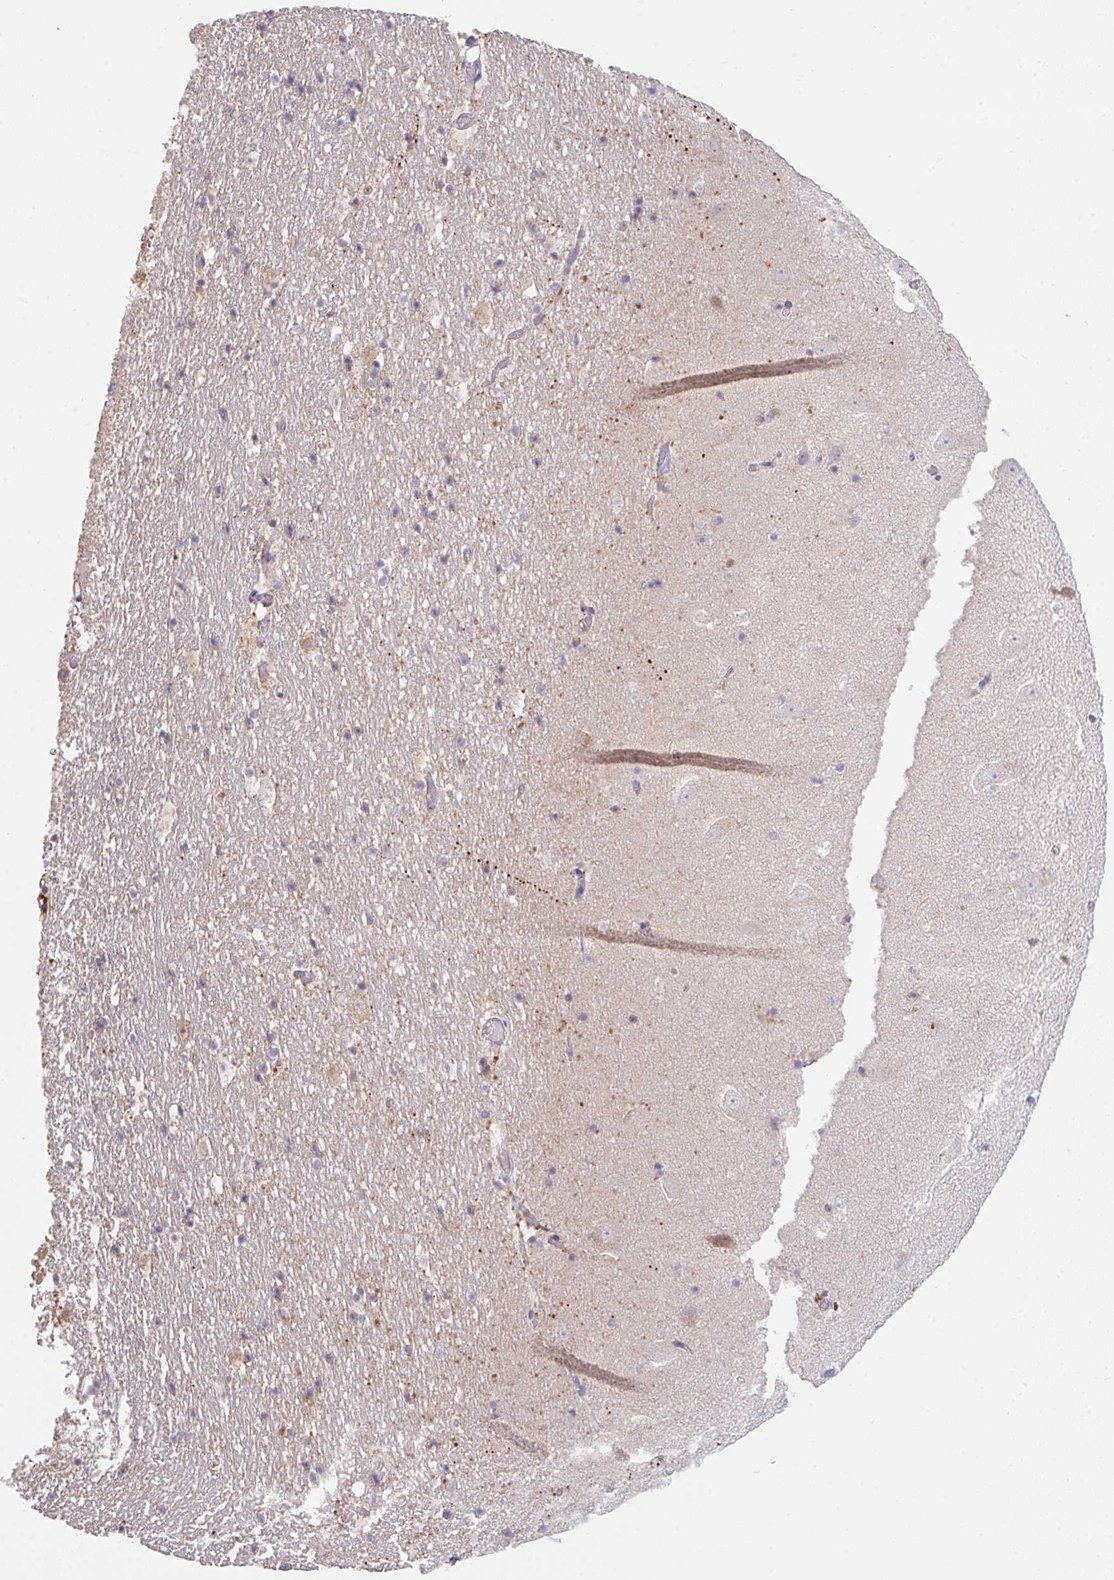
{"staining": {"intensity": "weak", "quantity": "<25%", "location": "cytoplasmic/membranous"}, "tissue": "hippocampus", "cell_type": "Glial cells", "image_type": "normal", "snomed": [{"axis": "morphology", "description": "Normal tissue, NOS"}, {"axis": "topography", "description": "Hippocampus"}], "caption": "Human hippocampus stained for a protein using immunohistochemistry shows no positivity in glial cells.", "gene": "ZNF581", "patient": {"sex": "female", "age": 42}}